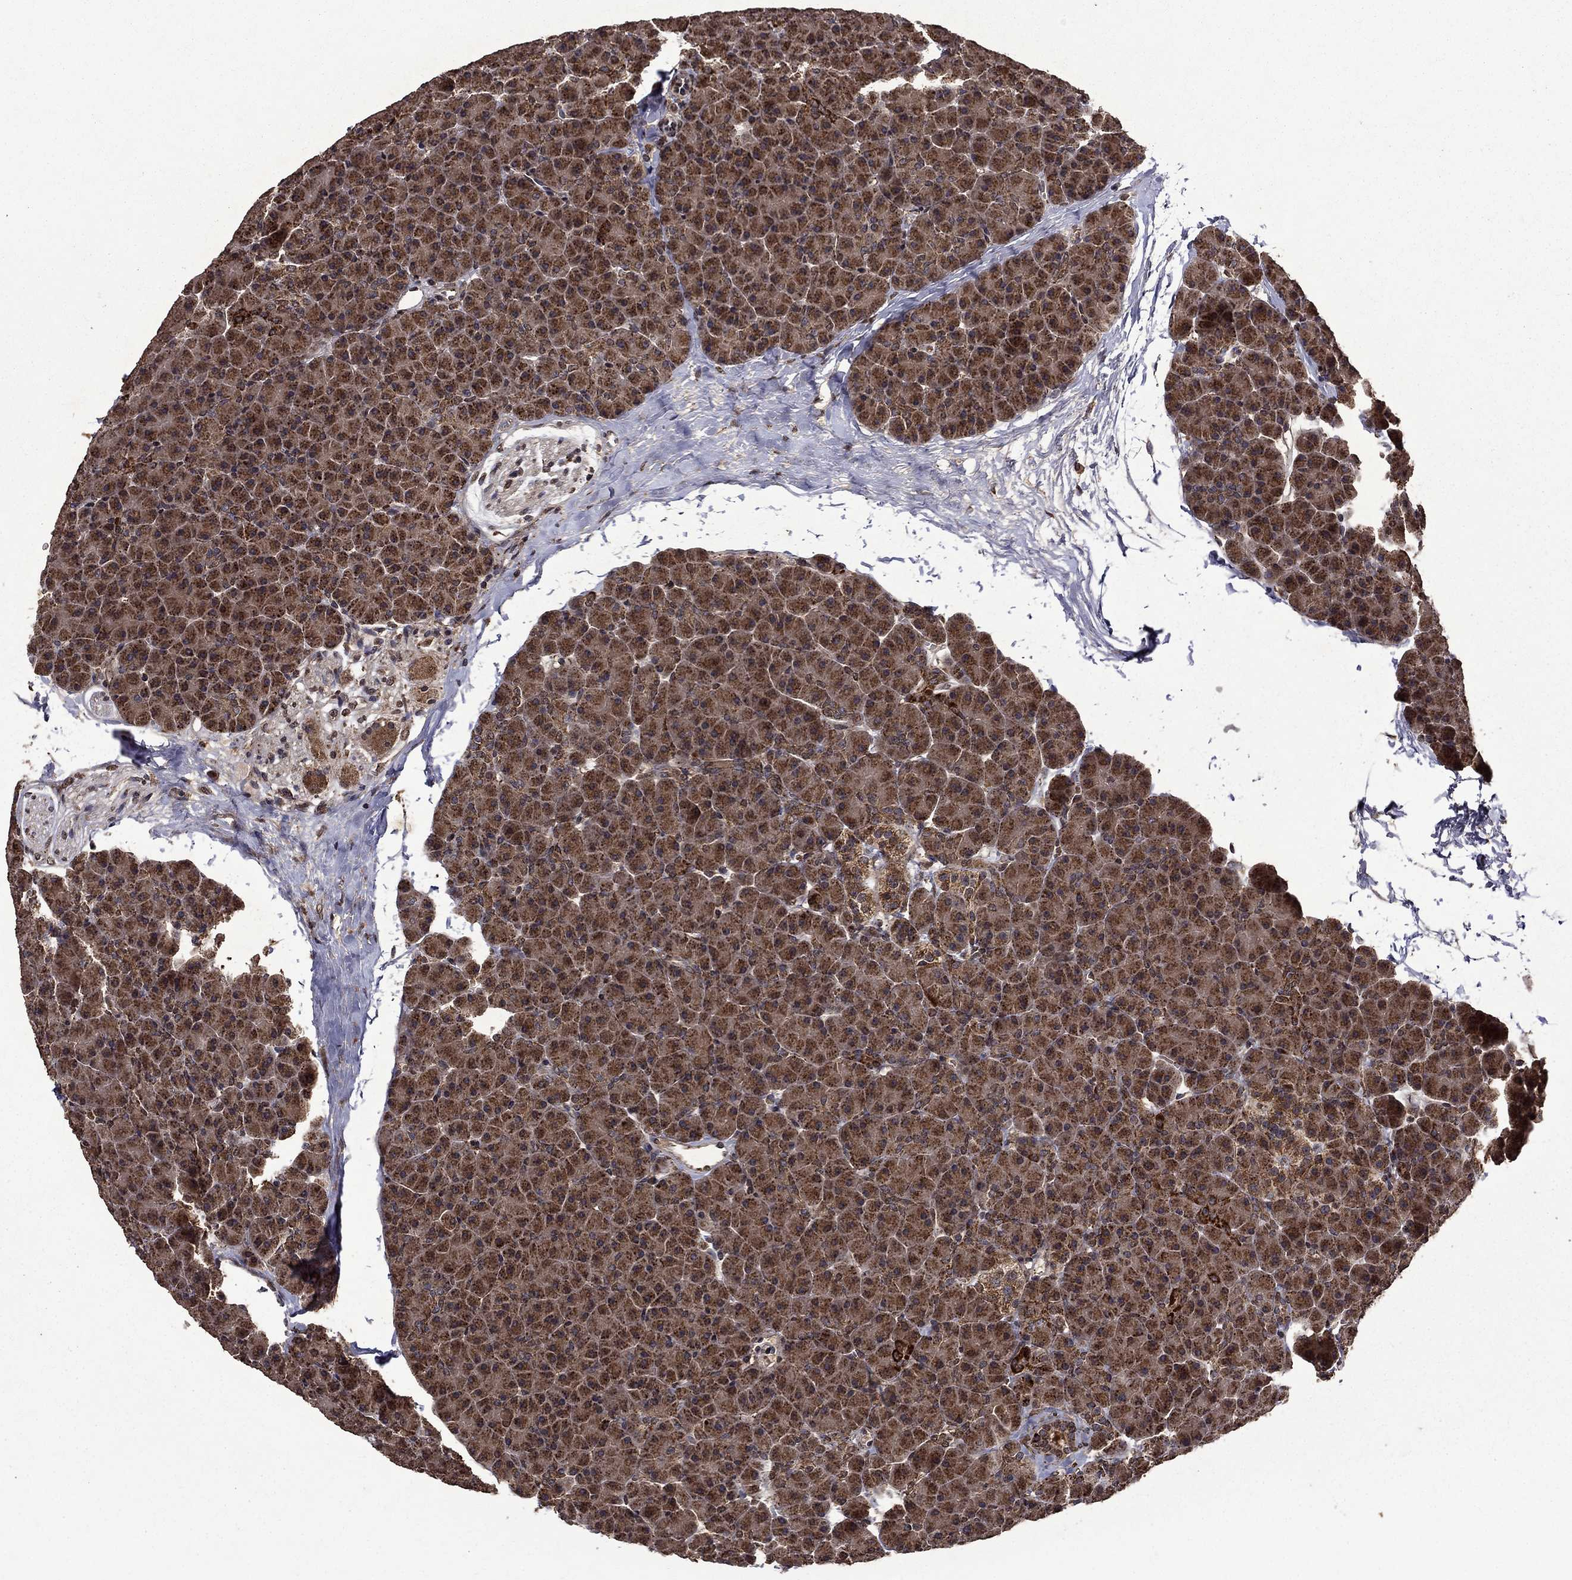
{"staining": {"intensity": "strong", "quantity": ">75%", "location": "cytoplasmic/membranous"}, "tissue": "pancreas", "cell_type": "Exocrine glandular cells", "image_type": "normal", "snomed": [{"axis": "morphology", "description": "Normal tissue, NOS"}, {"axis": "topography", "description": "Pancreas"}], "caption": "Immunohistochemistry (IHC) (DAB (3,3'-diaminobenzidine)) staining of normal pancreas demonstrates strong cytoplasmic/membranous protein expression in about >75% of exocrine glandular cells. The staining was performed using DAB (3,3'-diaminobenzidine) to visualize the protein expression in brown, while the nuclei were stained in blue with hematoxylin (Magnification: 20x).", "gene": "ITM2B", "patient": {"sex": "female", "age": 44}}